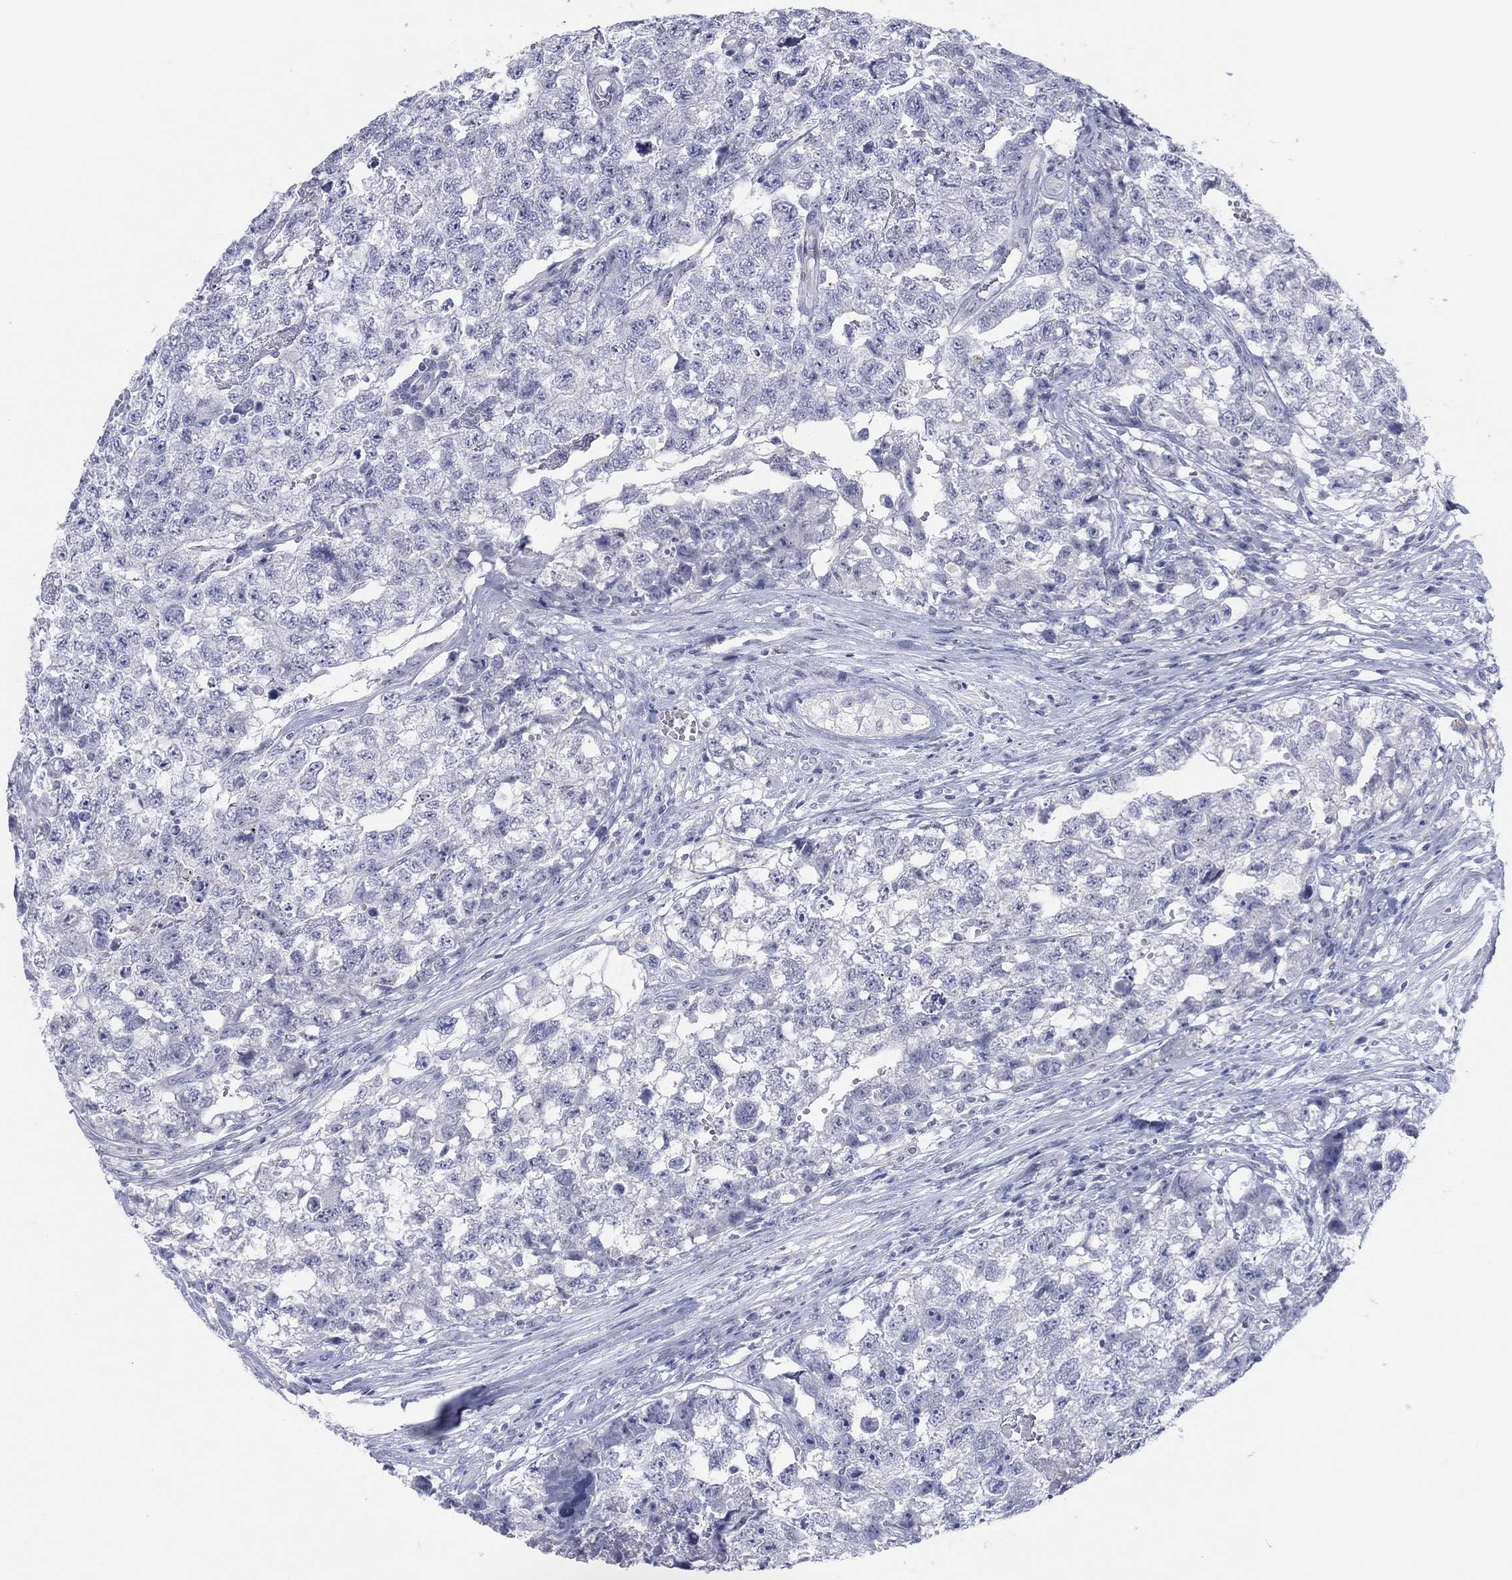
{"staining": {"intensity": "negative", "quantity": "none", "location": "none"}, "tissue": "testis cancer", "cell_type": "Tumor cells", "image_type": "cancer", "snomed": [{"axis": "morphology", "description": "Seminoma, NOS"}, {"axis": "morphology", "description": "Carcinoma, Embryonal, NOS"}, {"axis": "topography", "description": "Testis"}], "caption": "High magnification brightfield microscopy of testis cancer stained with DAB (brown) and counterstained with hematoxylin (blue): tumor cells show no significant positivity.", "gene": "CPNE6", "patient": {"sex": "male", "age": 22}}